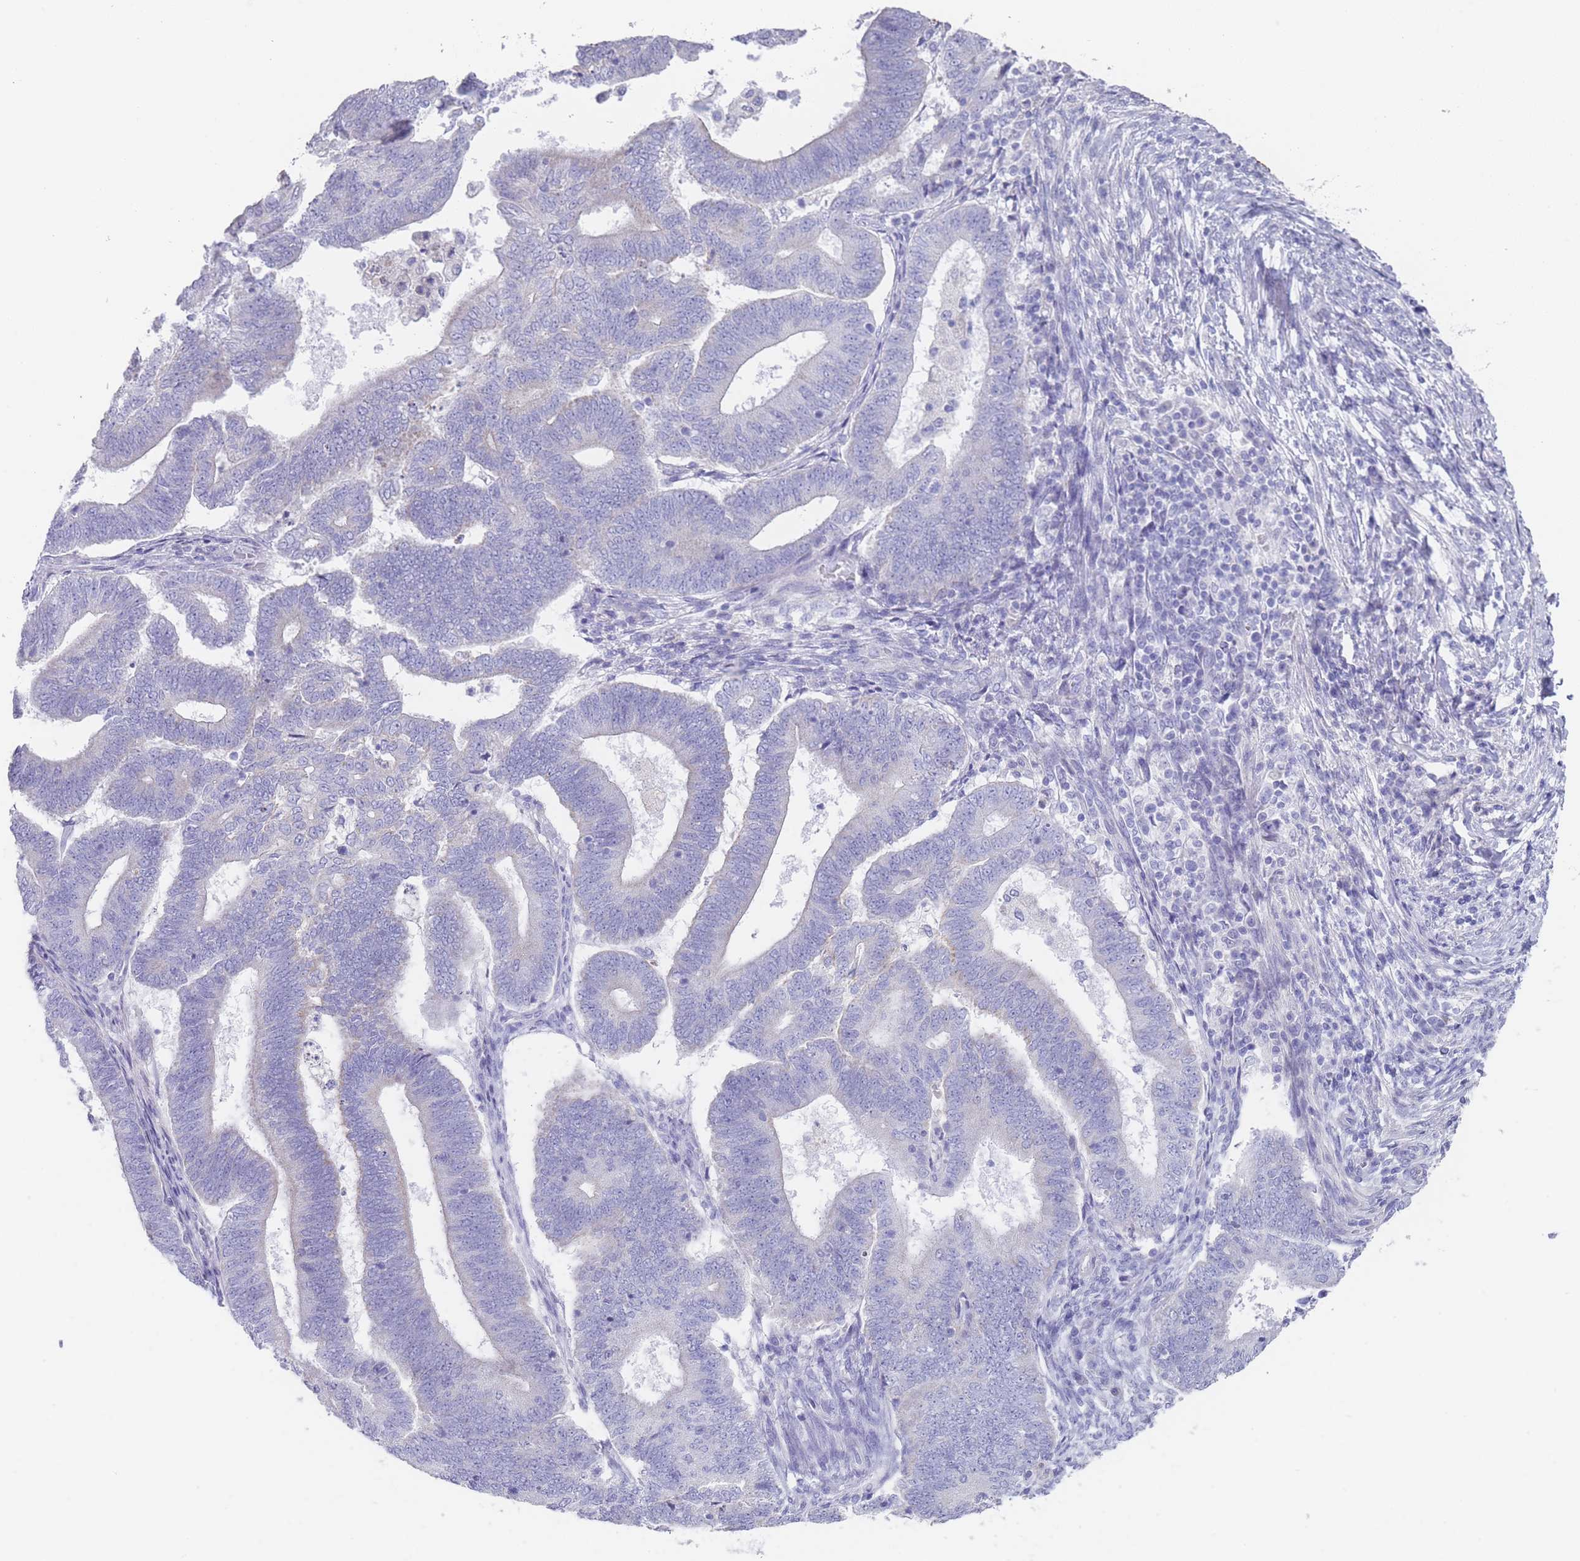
{"staining": {"intensity": "negative", "quantity": "none", "location": "none"}, "tissue": "endometrial cancer", "cell_type": "Tumor cells", "image_type": "cancer", "snomed": [{"axis": "morphology", "description": "Adenocarcinoma, NOS"}, {"axis": "topography", "description": "Endometrium"}], "caption": "Immunohistochemical staining of human endometrial cancer displays no significant positivity in tumor cells.", "gene": "SCCPDH", "patient": {"sex": "female", "age": 70}}